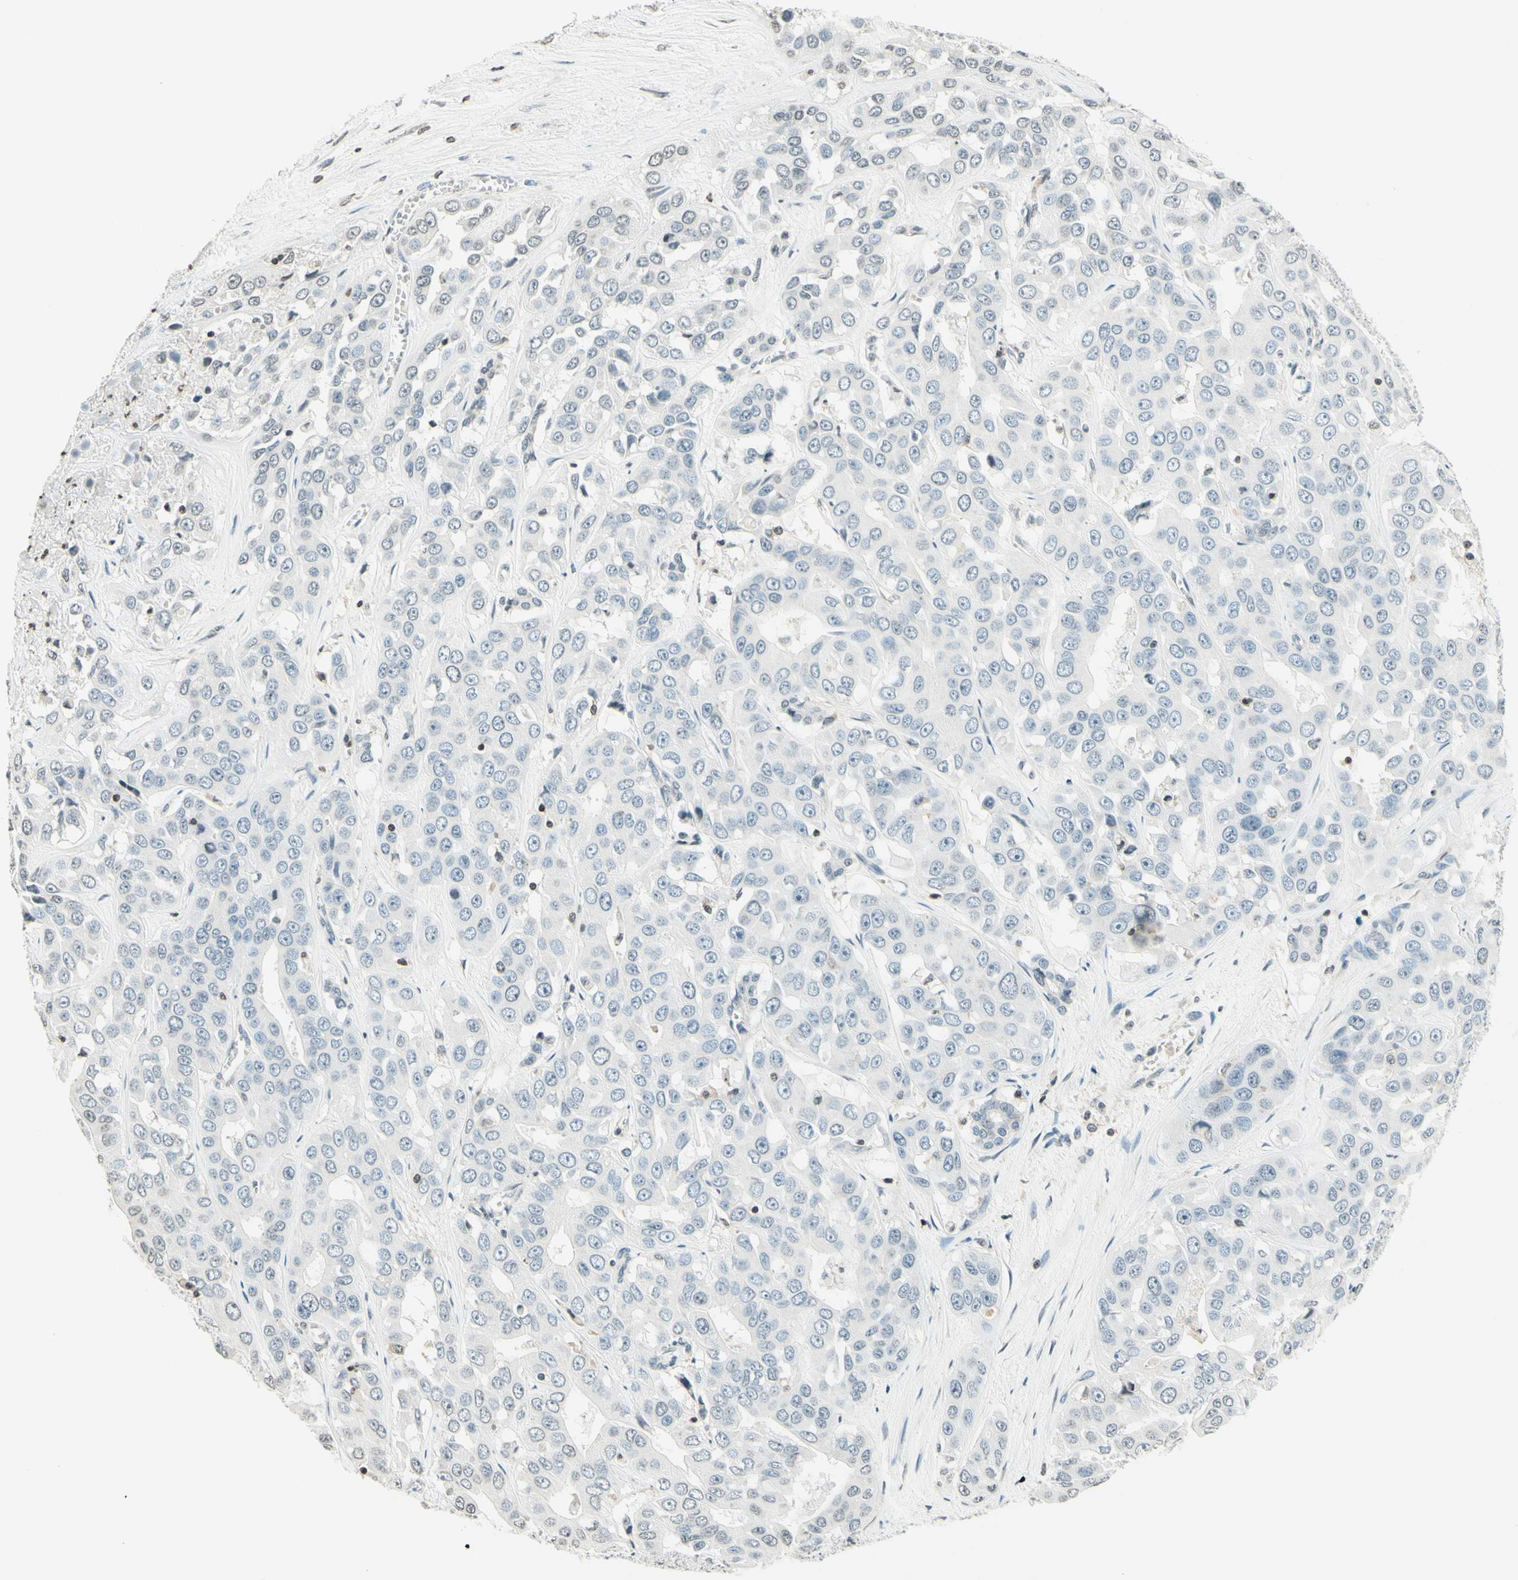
{"staining": {"intensity": "negative", "quantity": "none", "location": "none"}, "tissue": "liver cancer", "cell_type": "Tumor cells", "image_type": "cancer", "snomed": [{"axis": "morphology", "description": "Cholangiocarcinoma"}, {"axis": "topography", "description": "Liver"}], "caption": "A high-resolution image shows immunohistochemistry (IHC) staining of liver cancer, which exhibits no significant expression in tumor cells.", "gene": "WIPF1", "patient": {"sex": "female", "age": 52}}